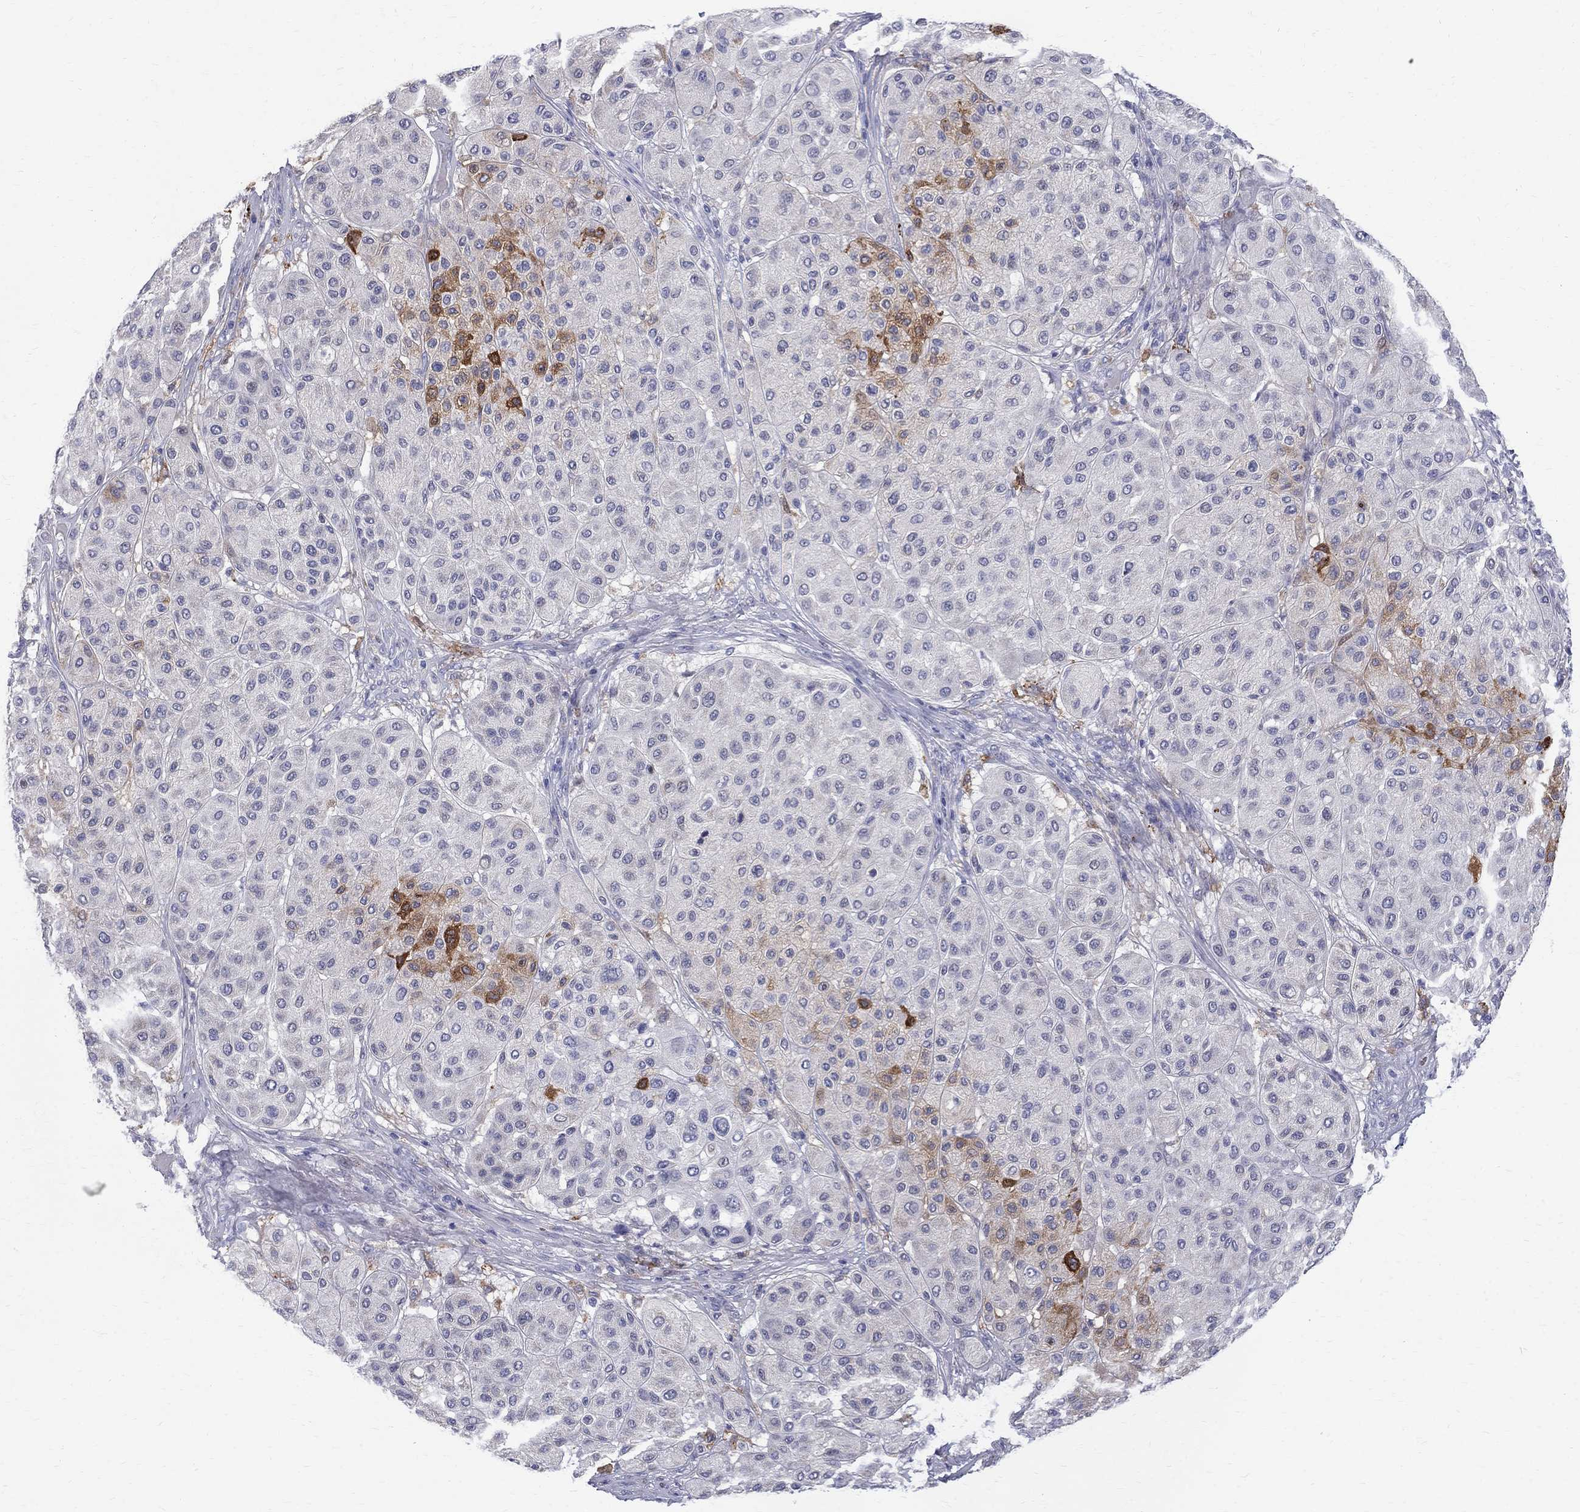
{"staining": {"intensity": "negative", "quantity": "none", "location": "none"}, "tissue": "melanoma", "cell_type": "Tumor cells", "image_type": "cancer", "snomed": [{"axis": "morphology", "description": "Malignant melanoma, Metastatic site"}, {"axis": "topography", "description": "Smooth muscle"}], "caption": "The photomicrograph displays no significant staining in tumor cells of melanoma. The staining is performed using DAB brown chromogen with nuclei counter-stained in using hematoxylin.", "gene": "AGER", "patient": {"sex": "male", "age": 41}}